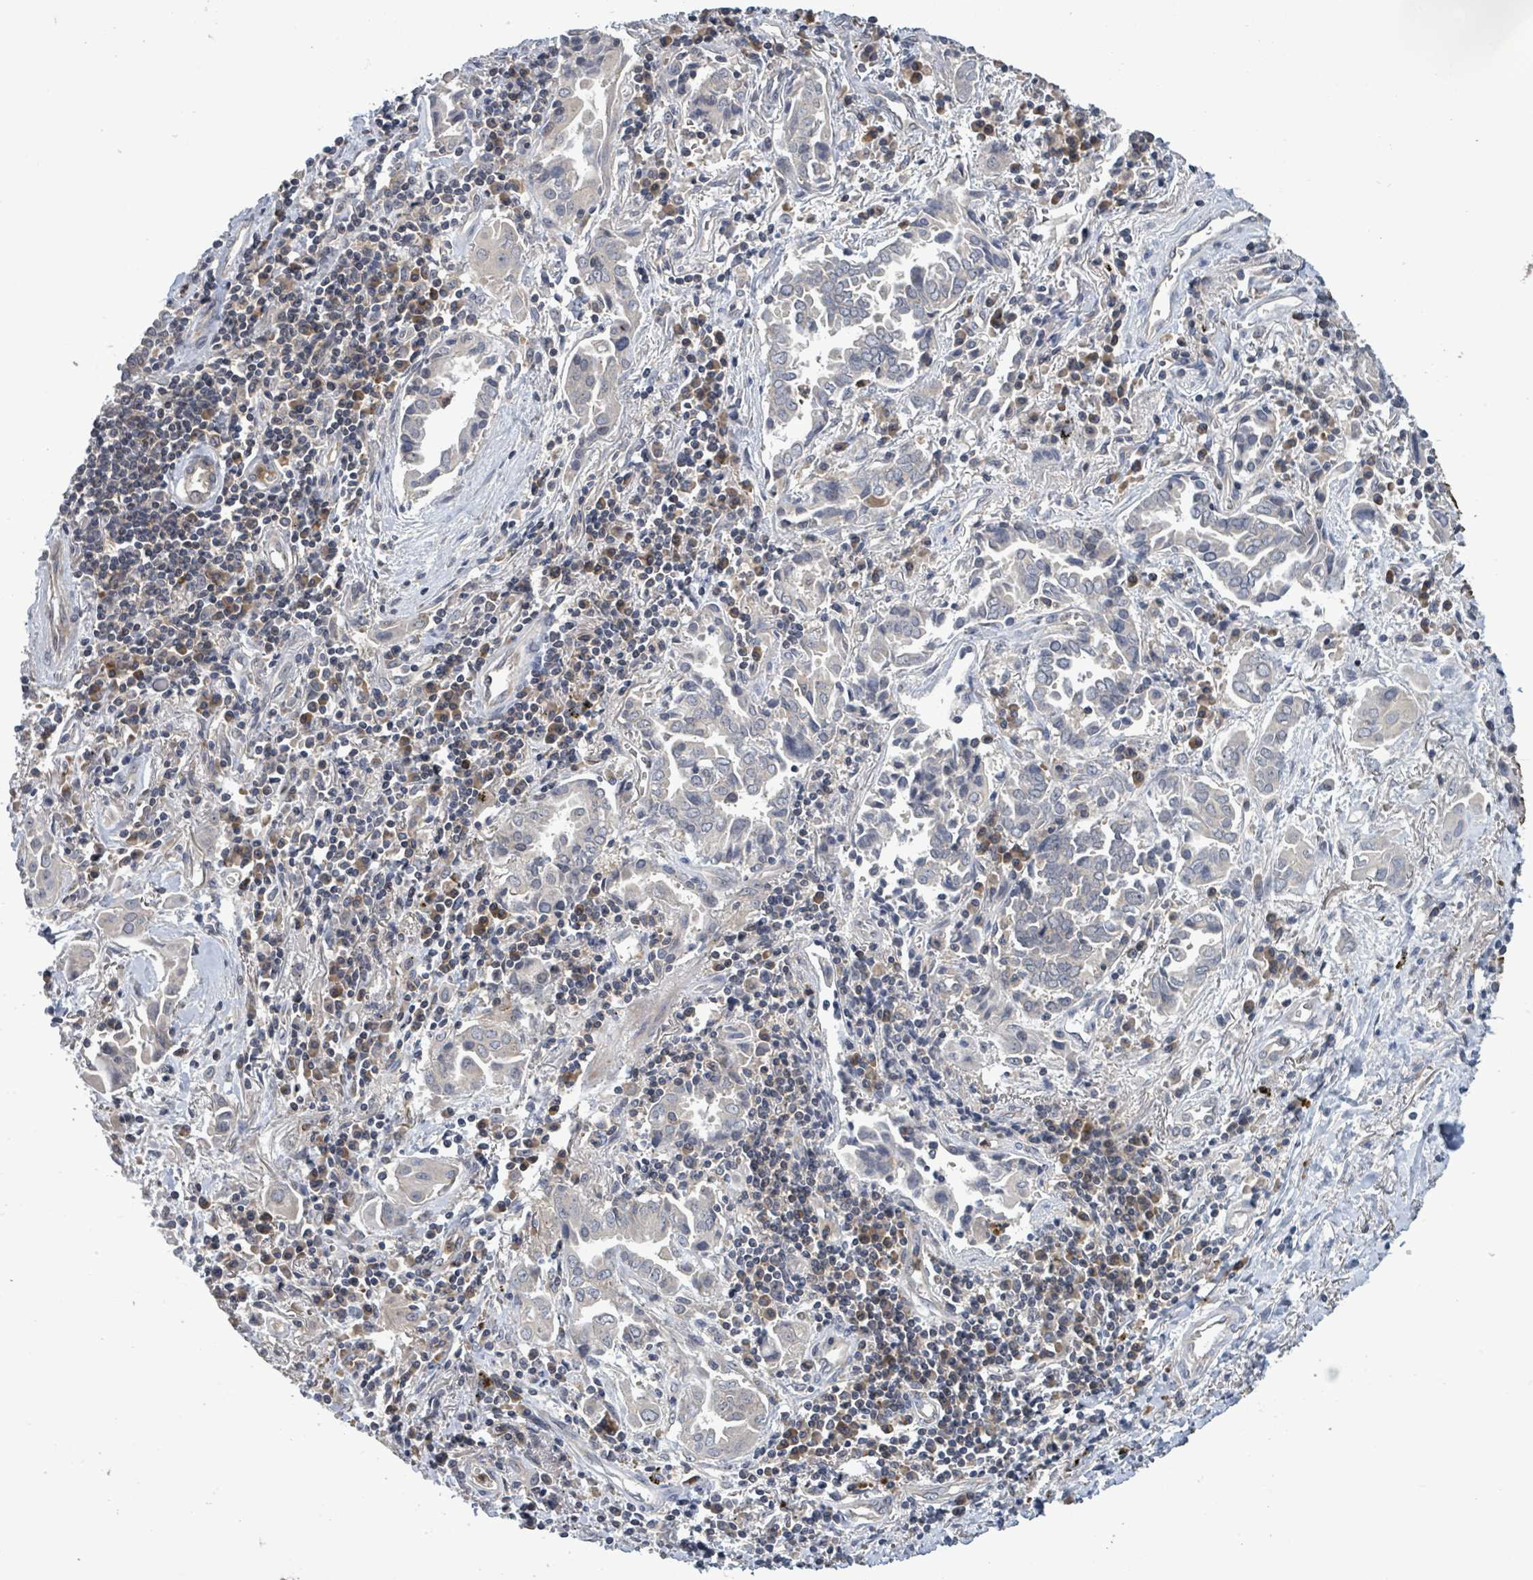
{"staining": {"intensity": "negative", "quantity": "none", "location": "none"}, "tissue": "lung cancer", "cell_type": "Tumor cells", "image_type": "cancer", "snomed": [{"axis": "morphology", "description": "Adenocarcinoma, NOS"}, {"axis": "topography", "description": "Lung"}], "caption": "Human lung cancer (adenocarcinoma) stained for a protein using IHC reveals no positivity in tumor cells.", "gene": "SERPINE3", "patient": {"sex": "male", "age": 76}}